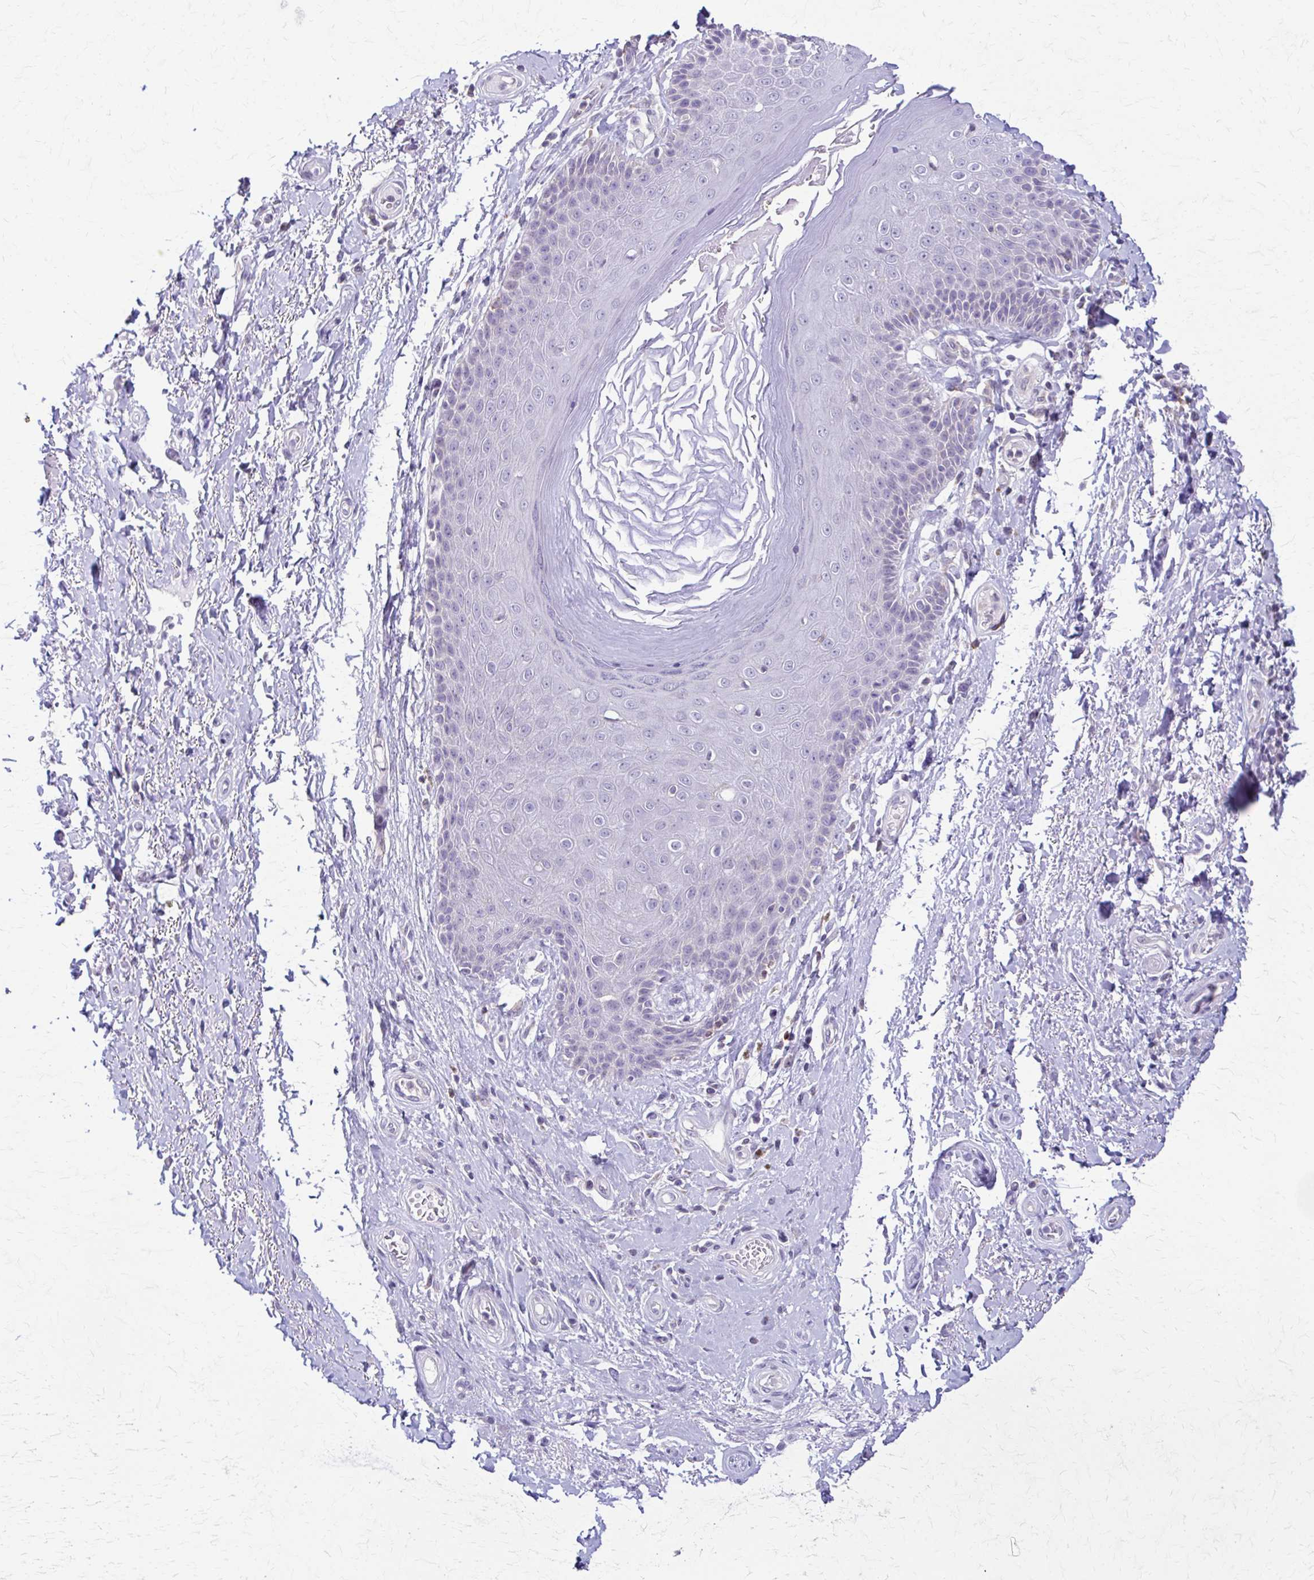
{"staining": {"intensity": "negative", "quantity": "none", "location": "none"}, "tissue": "adipose tissue", "cell_type": "Adipocytes", "image_type": "normal", "snomed": [{"axis": "morphology", "description": "Normal tissue, NOS"}, {"axis": "topography", "description": "Peripheral nerve tissue"}], "caption": "The image reveals no significant positivity in adipocytes of adipose tissue. Brightfield microscopy of IHC stained with DAB (3,3'-diaminobenzidine) (brown) and hematoxylin (blue), captured at high magnification.", "gene": "PIK3AP1", "patient": {"sex": "male", "age": 51}}